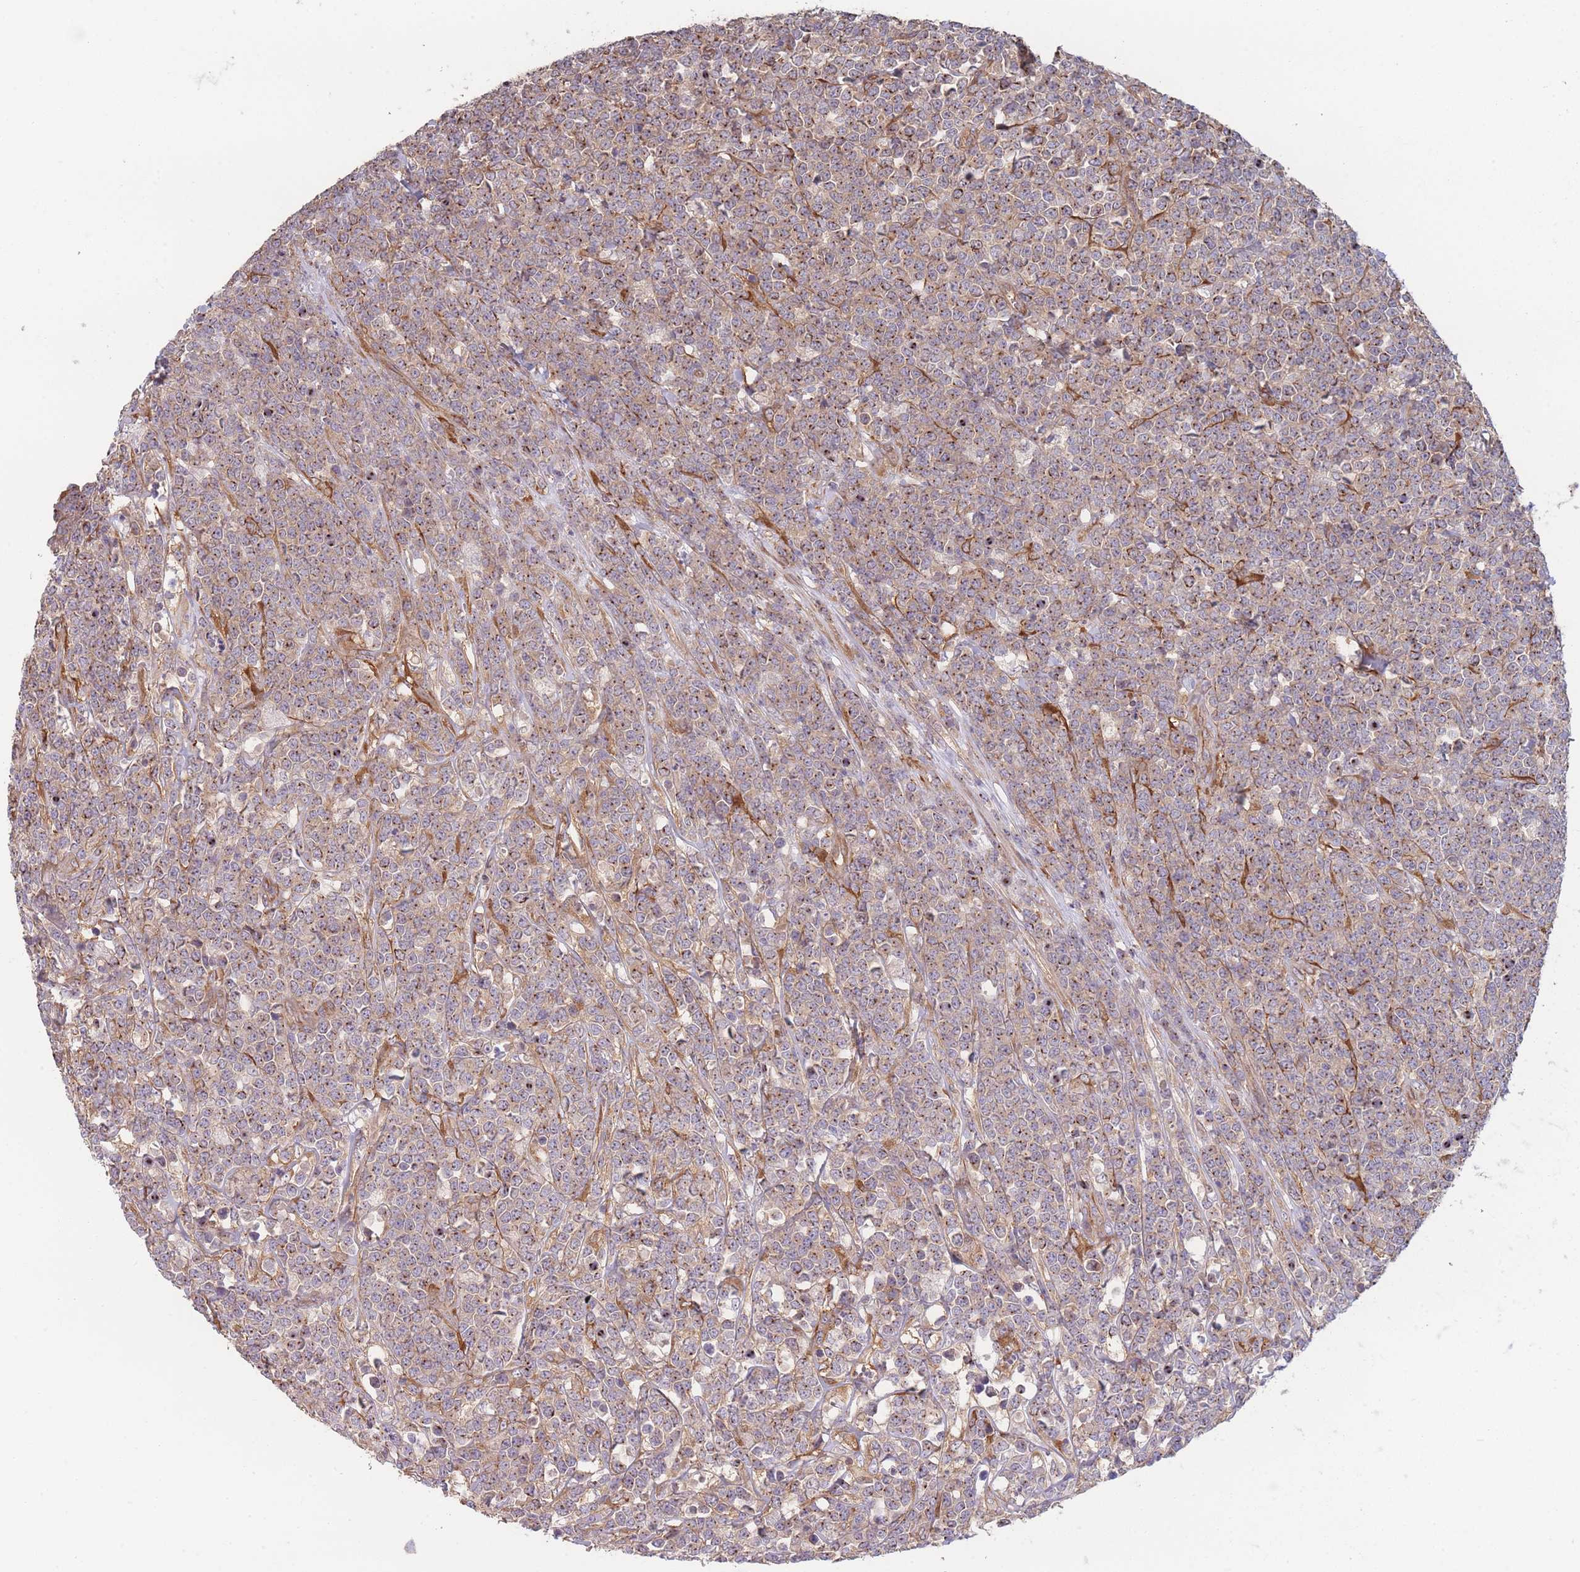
{"staining": {"intensity": "weak", "quantity": "25%-75%", "location": "cytoplasmic/membranous"}, "tissue": "lymphoma", "cell_type": "Tumor cells", "image_type": "cancer", "snomed": [{"axis": "morphology", "description": "Malignant lymphoma, non-Hodgkin's type, High grade"}, {"axis": "topography", "description": "Small intestine"}], "caption": "Tumor cells show weak cytoplasmic/membranous staining in about 25%-75% of cells in malignant lymphoma, non-Hodgkin's type (high-grade).", "gene": "STEAP3", "patient": {"sex": "male", "age": 8}}